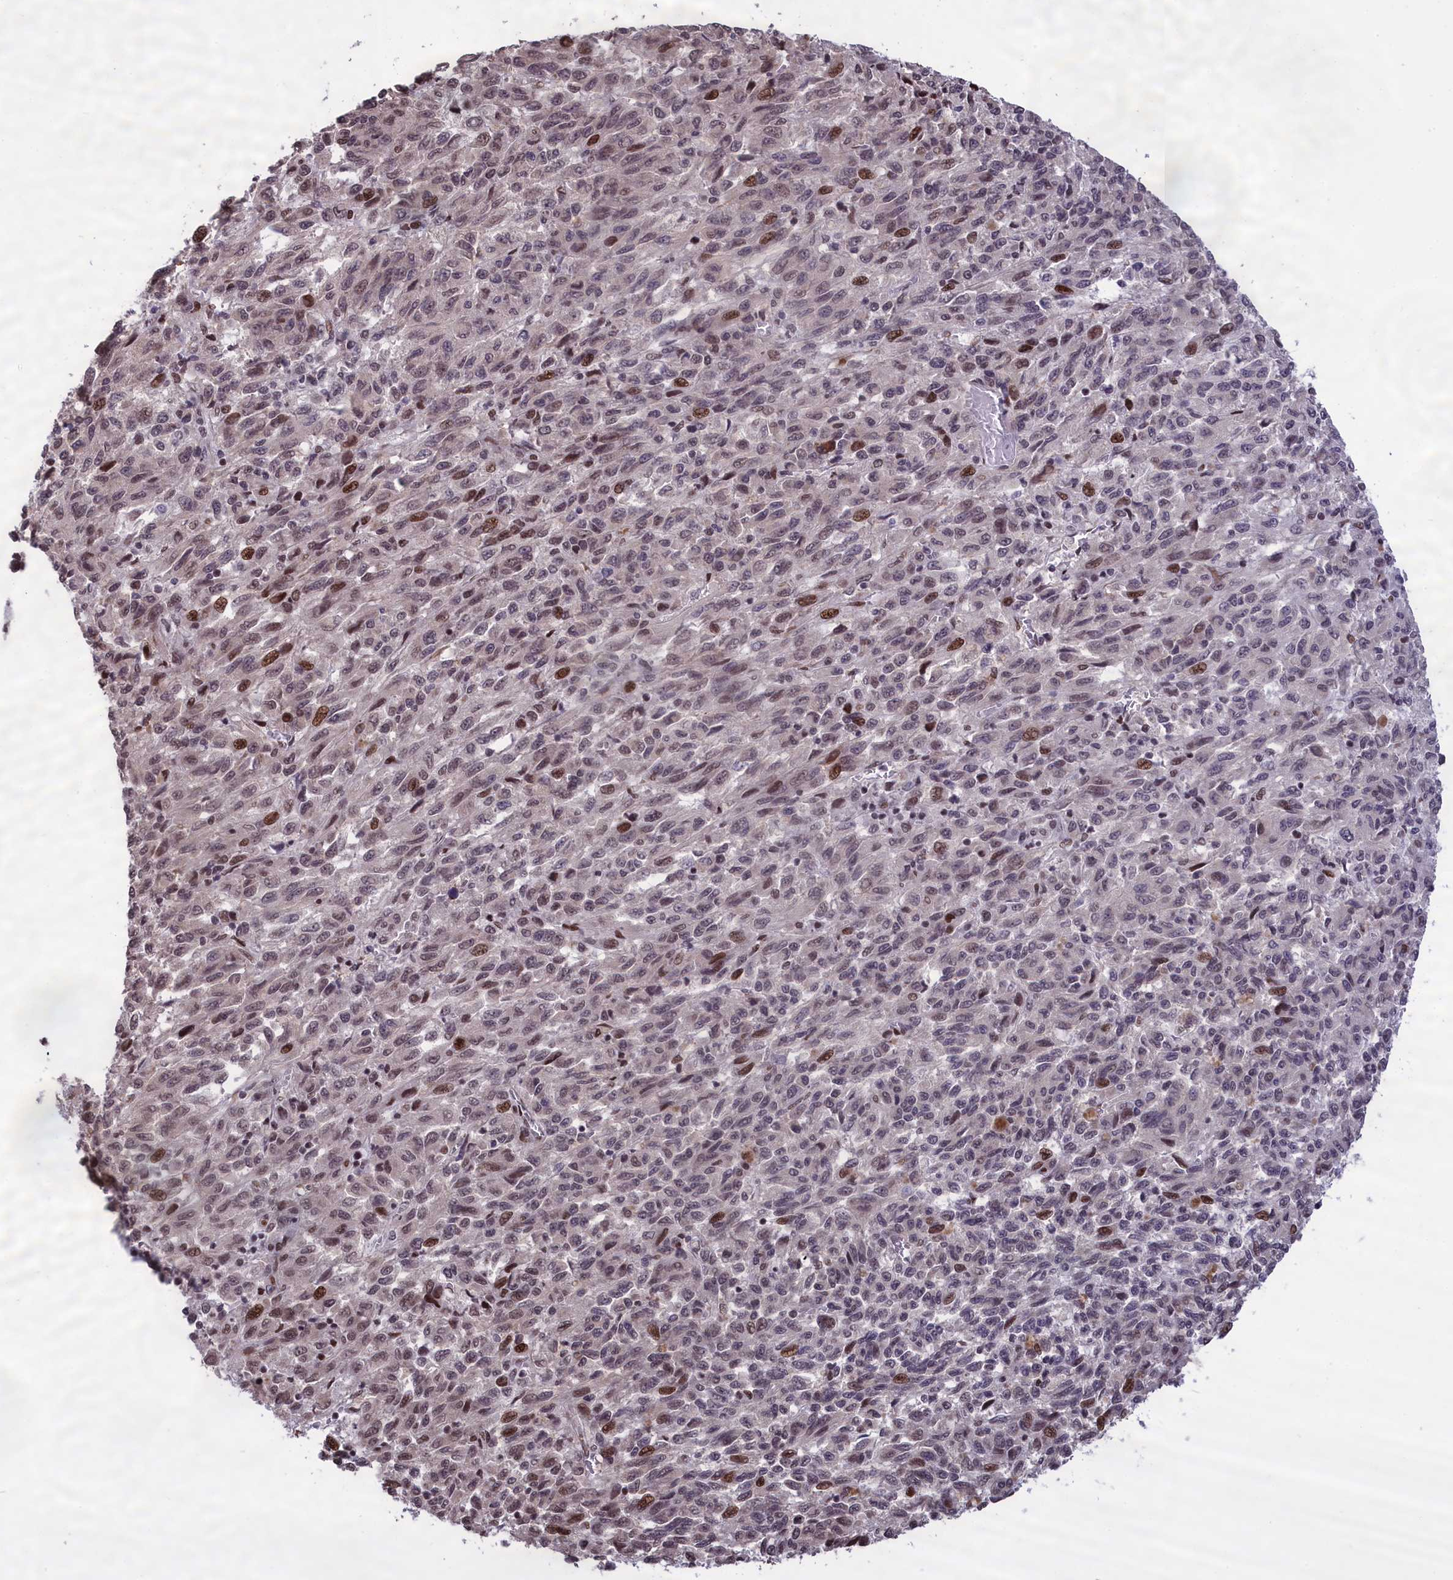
{"staining": {"intensity": "moderate", "quantity": "<25%", "location": "nuclear"}, "tissue": "melanoma", "cell_type": "Tumor cells", "image_type": "cancer", "snomed": [{"axis": "morphology", "description": "Malignant melanoma, Metastatic site"}, {"axis": "topography", "description": "Lung"}], "caption": "Immunohistochemistry of human malignant melanoma (metastatic site) exhibits low levels of moderate nuclear staining in approximately <25% of tumor cells. (brown staining indicates protein expression, while blue staining denotes nuclei).", "gene": "RELB", "patient": {"sex": "male", "age": 64}}